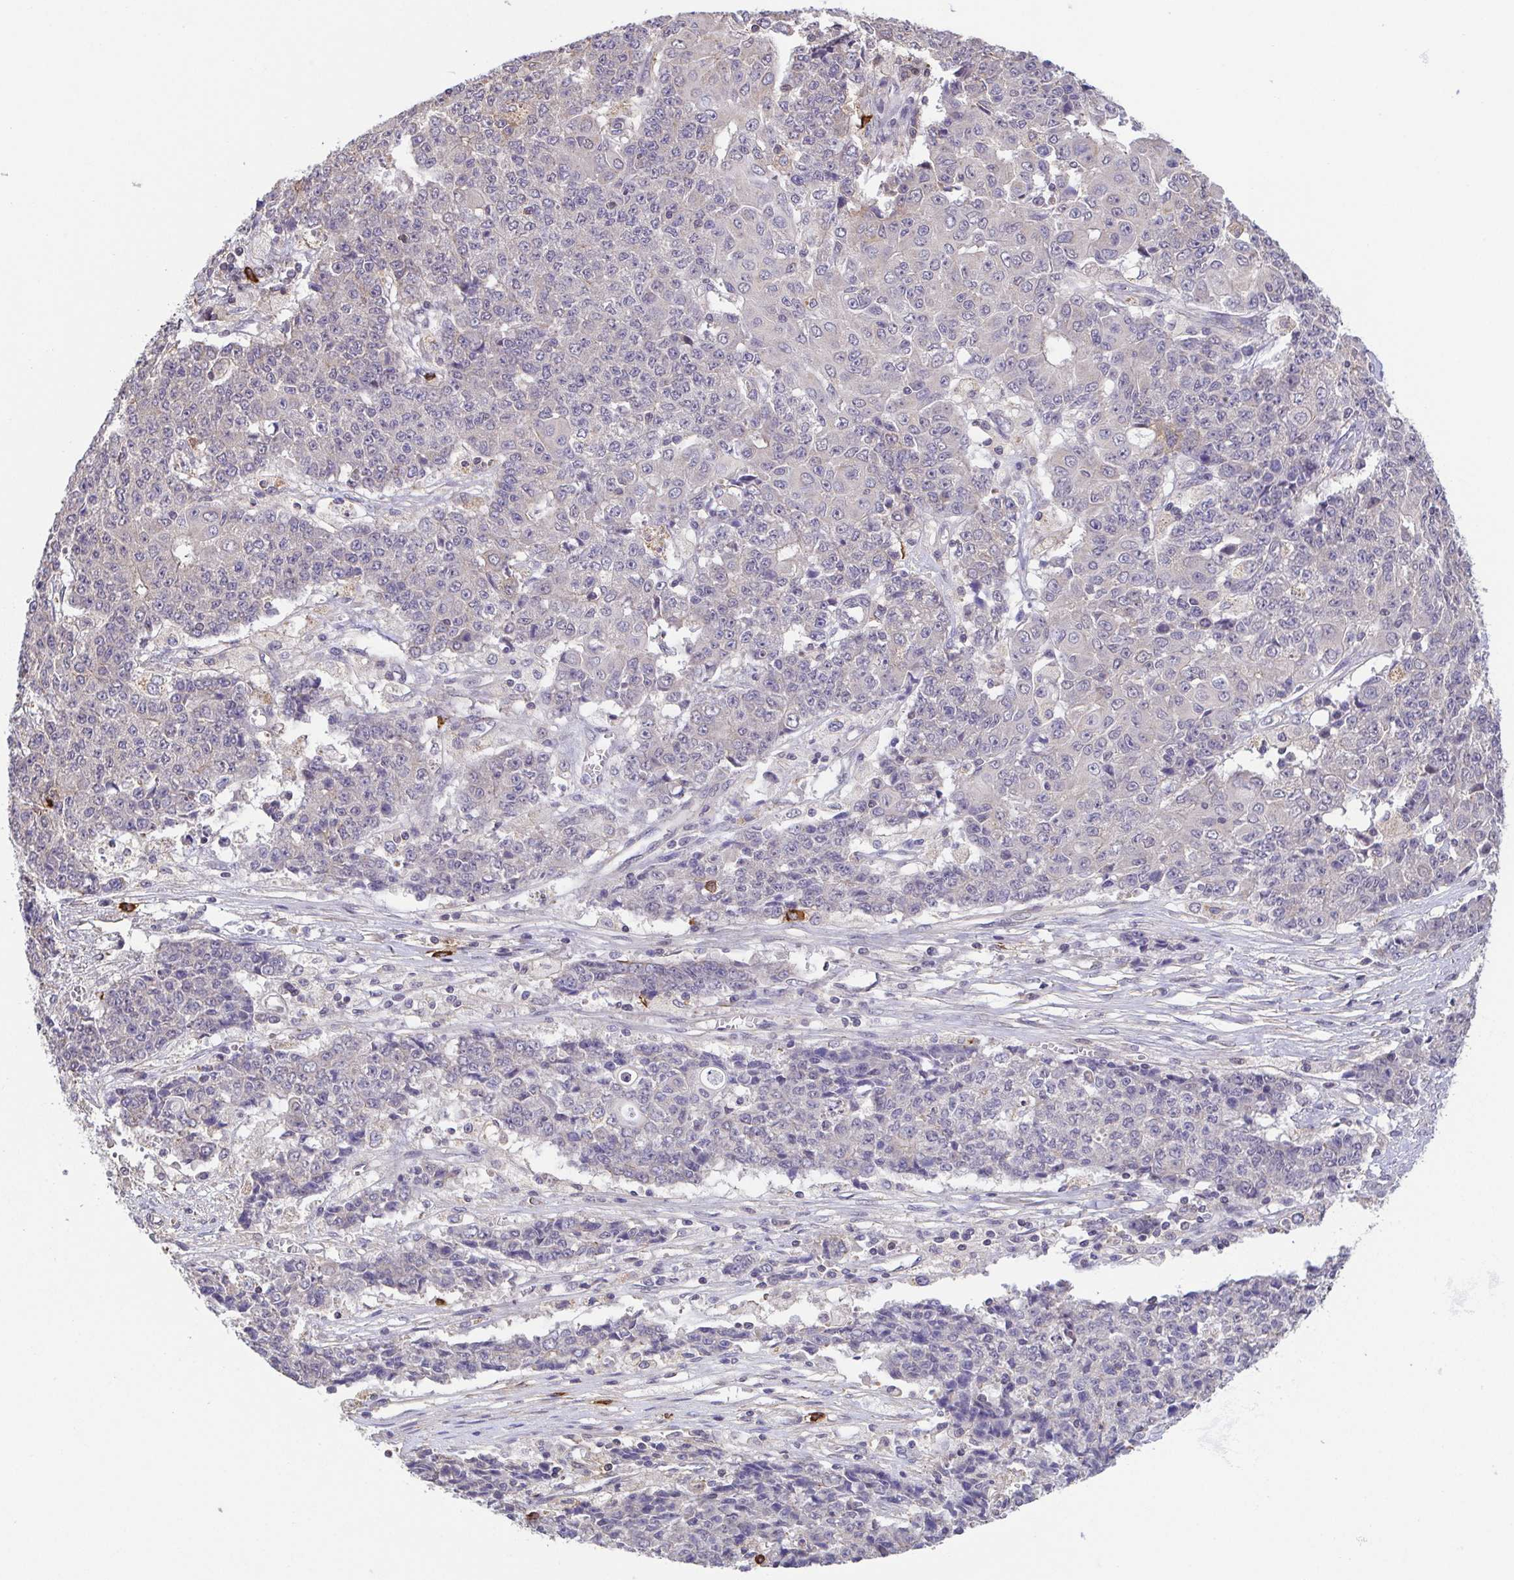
{"staining": {"intensity": "negative", "quantity": "none", "location": "none"}, "tissue": "ovarian cancer", "cell_type": "Tumor cells", "image_type": "cancer", "snomed": [{"axis": "morphology", "description": "Carcinoma, endometroid"}, {"axis": "topography", "description": "Ovary"}], "caption": "Immunohistochemical staining of human endometroid carcinoma (ovarian) reveals no significant staining in tumor cells.", "gene": "PREPL", "patient": {"sex": "female", "age": 42}}